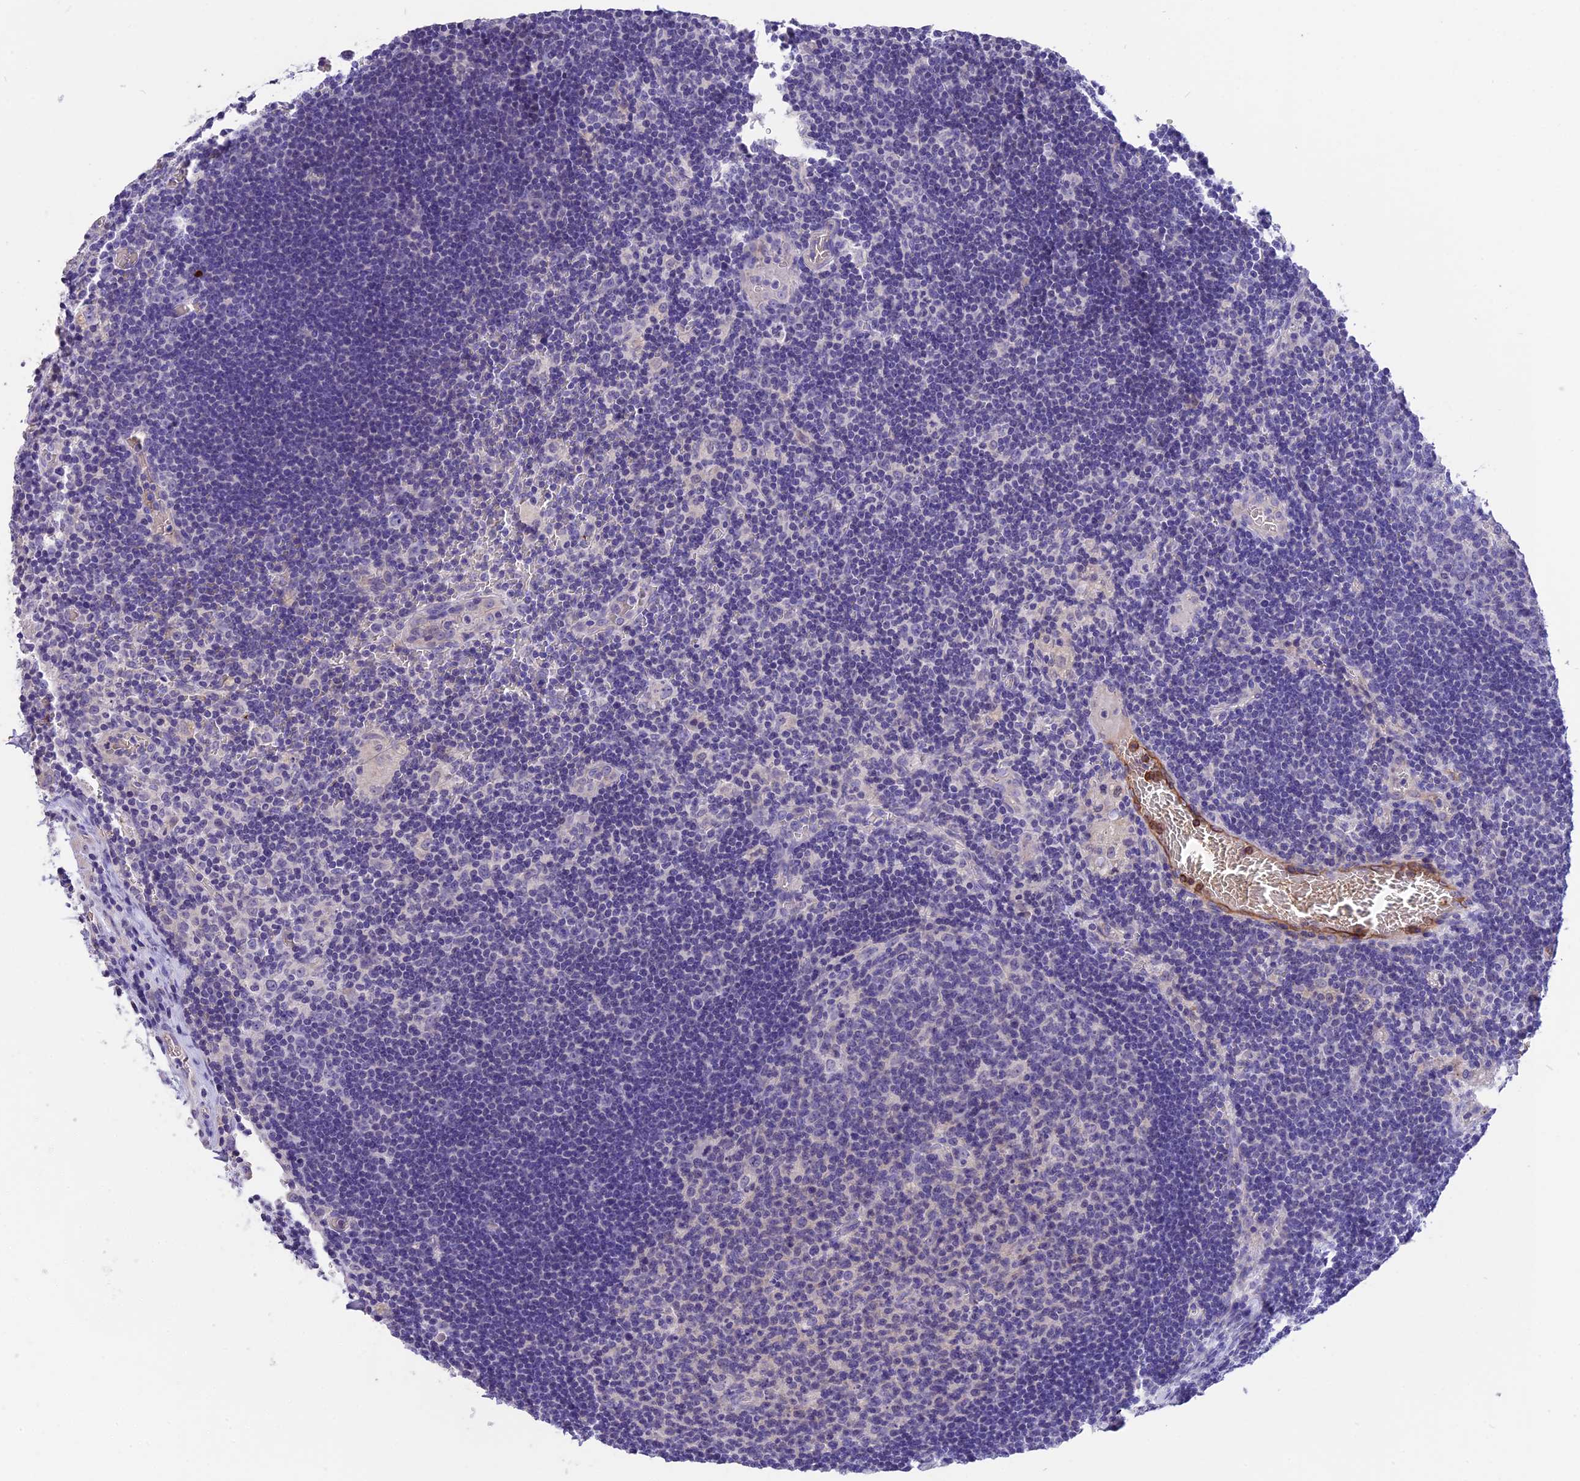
{"staining": {"intensity": "negative", "quantity": "none", "location": "none"}, "tissue": "lymph node", "cell_type": "Germinal center cells", "image_type": "normal", "snomed": [{"axis": "morphology", "description": "Normal tissue, NOS"}, {"axis": "topography", "description": "Lymph node"}], "caption": "There is no significant staining in germinal center cells of lymph node. (Stains: DAB (3,3'-diaminobenzidine) IHC with hematoxylin counter stain, Microscopy: brightfield microscopy at high magnification).", "gene": "TNNC2", "patient": {"sex": "female", "age": 73}}